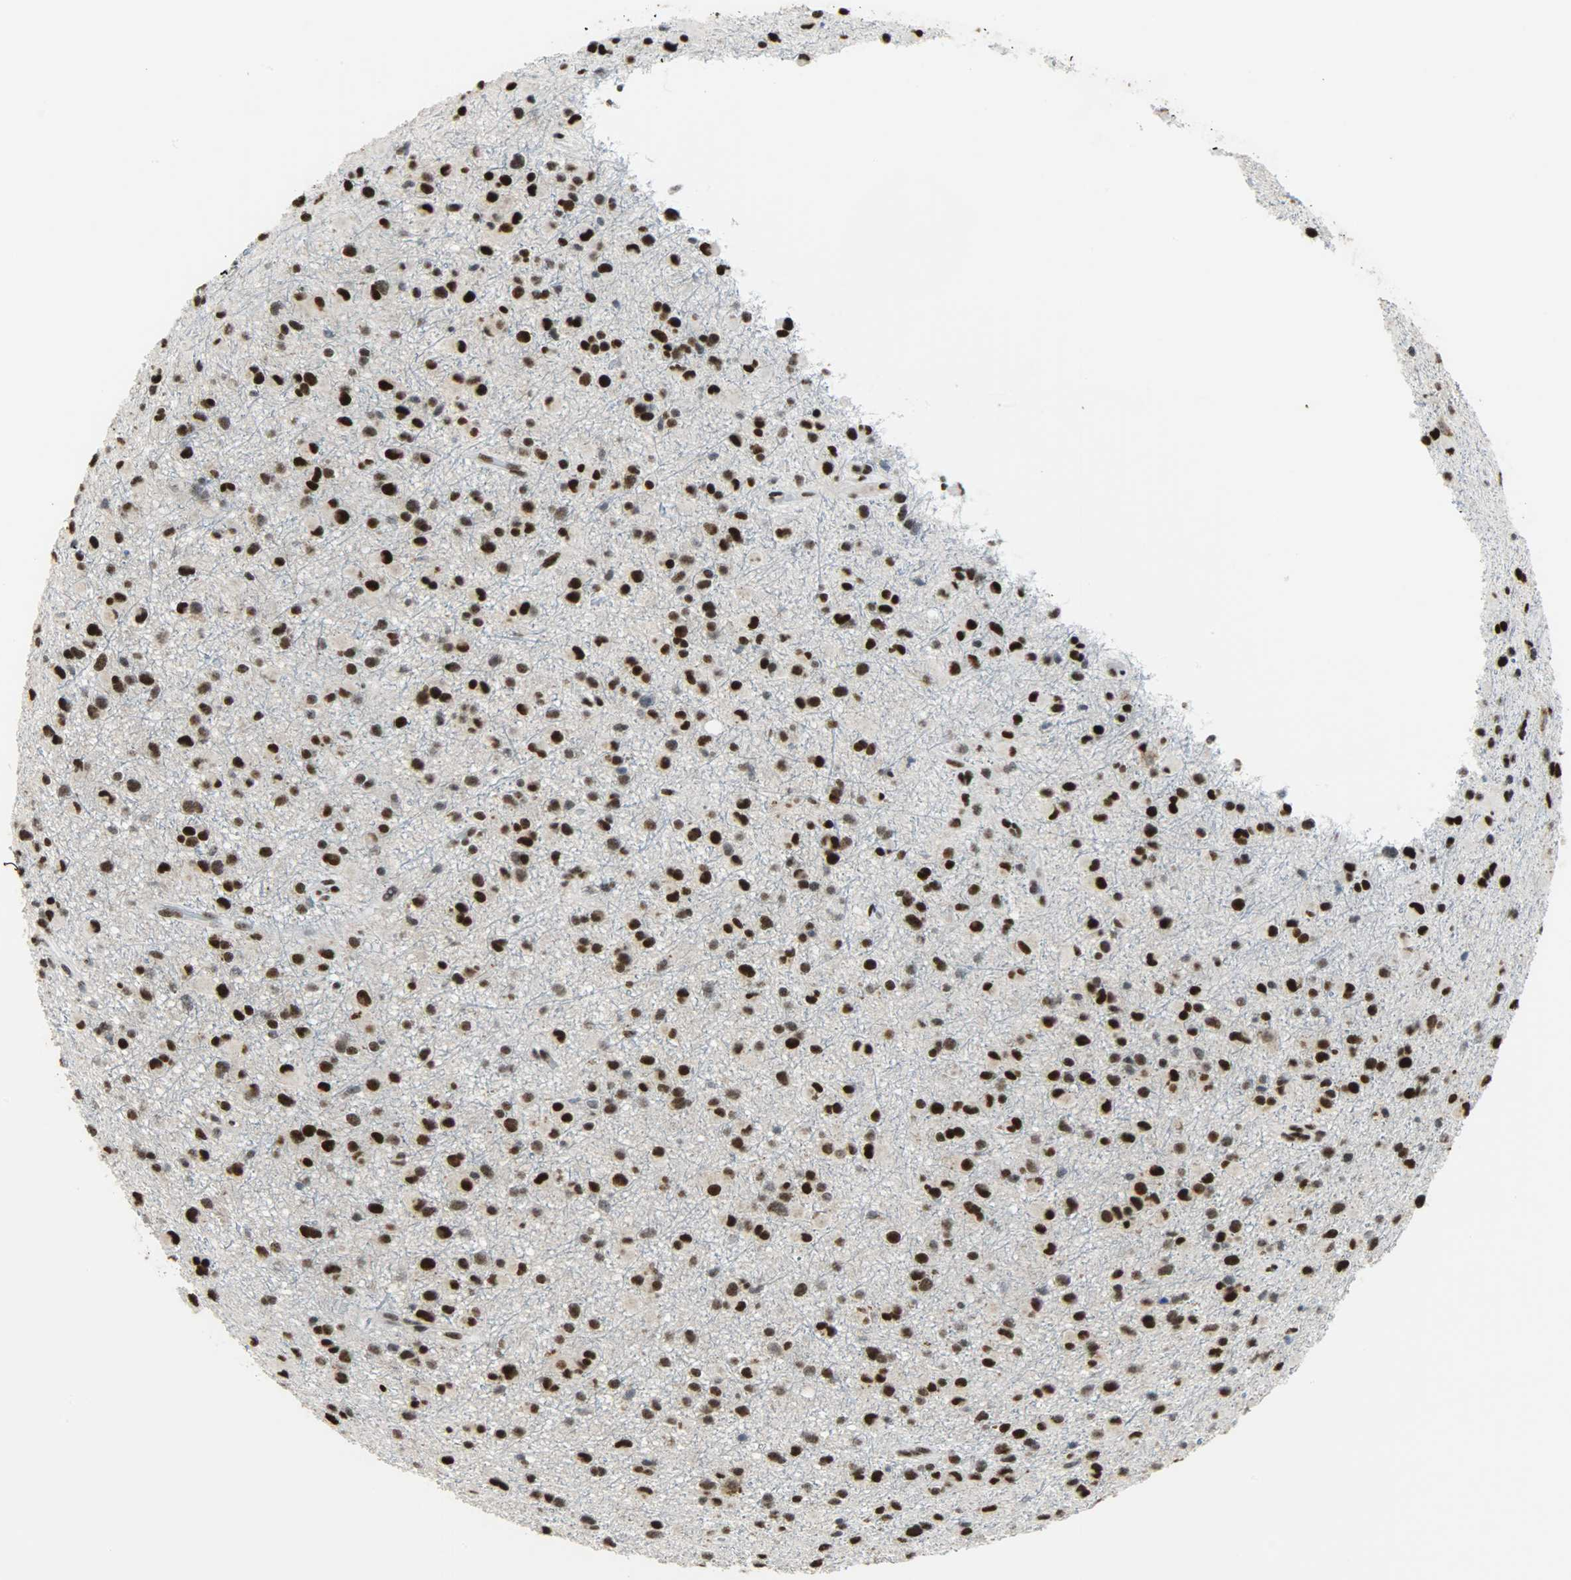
{"staining": {"intensity": "strong", "quantity": ">75%", "location": "nuclear"}, "tissue": "glioma", "cell_type": "Tumor cells", "image_type": "cancer", "snomed": [{"axis": "morphology", "description": "Glioma, malignant, Low grade"}, {"axis": "topography", "description": "Brain"}], "caption": "Immunohistochemical staining of human glioma displays high levels of strong nuclear protein staining in approximately >75% of tumor cells.", "gene": "SSB", "patient": {"sex": "male", "age": 42}}